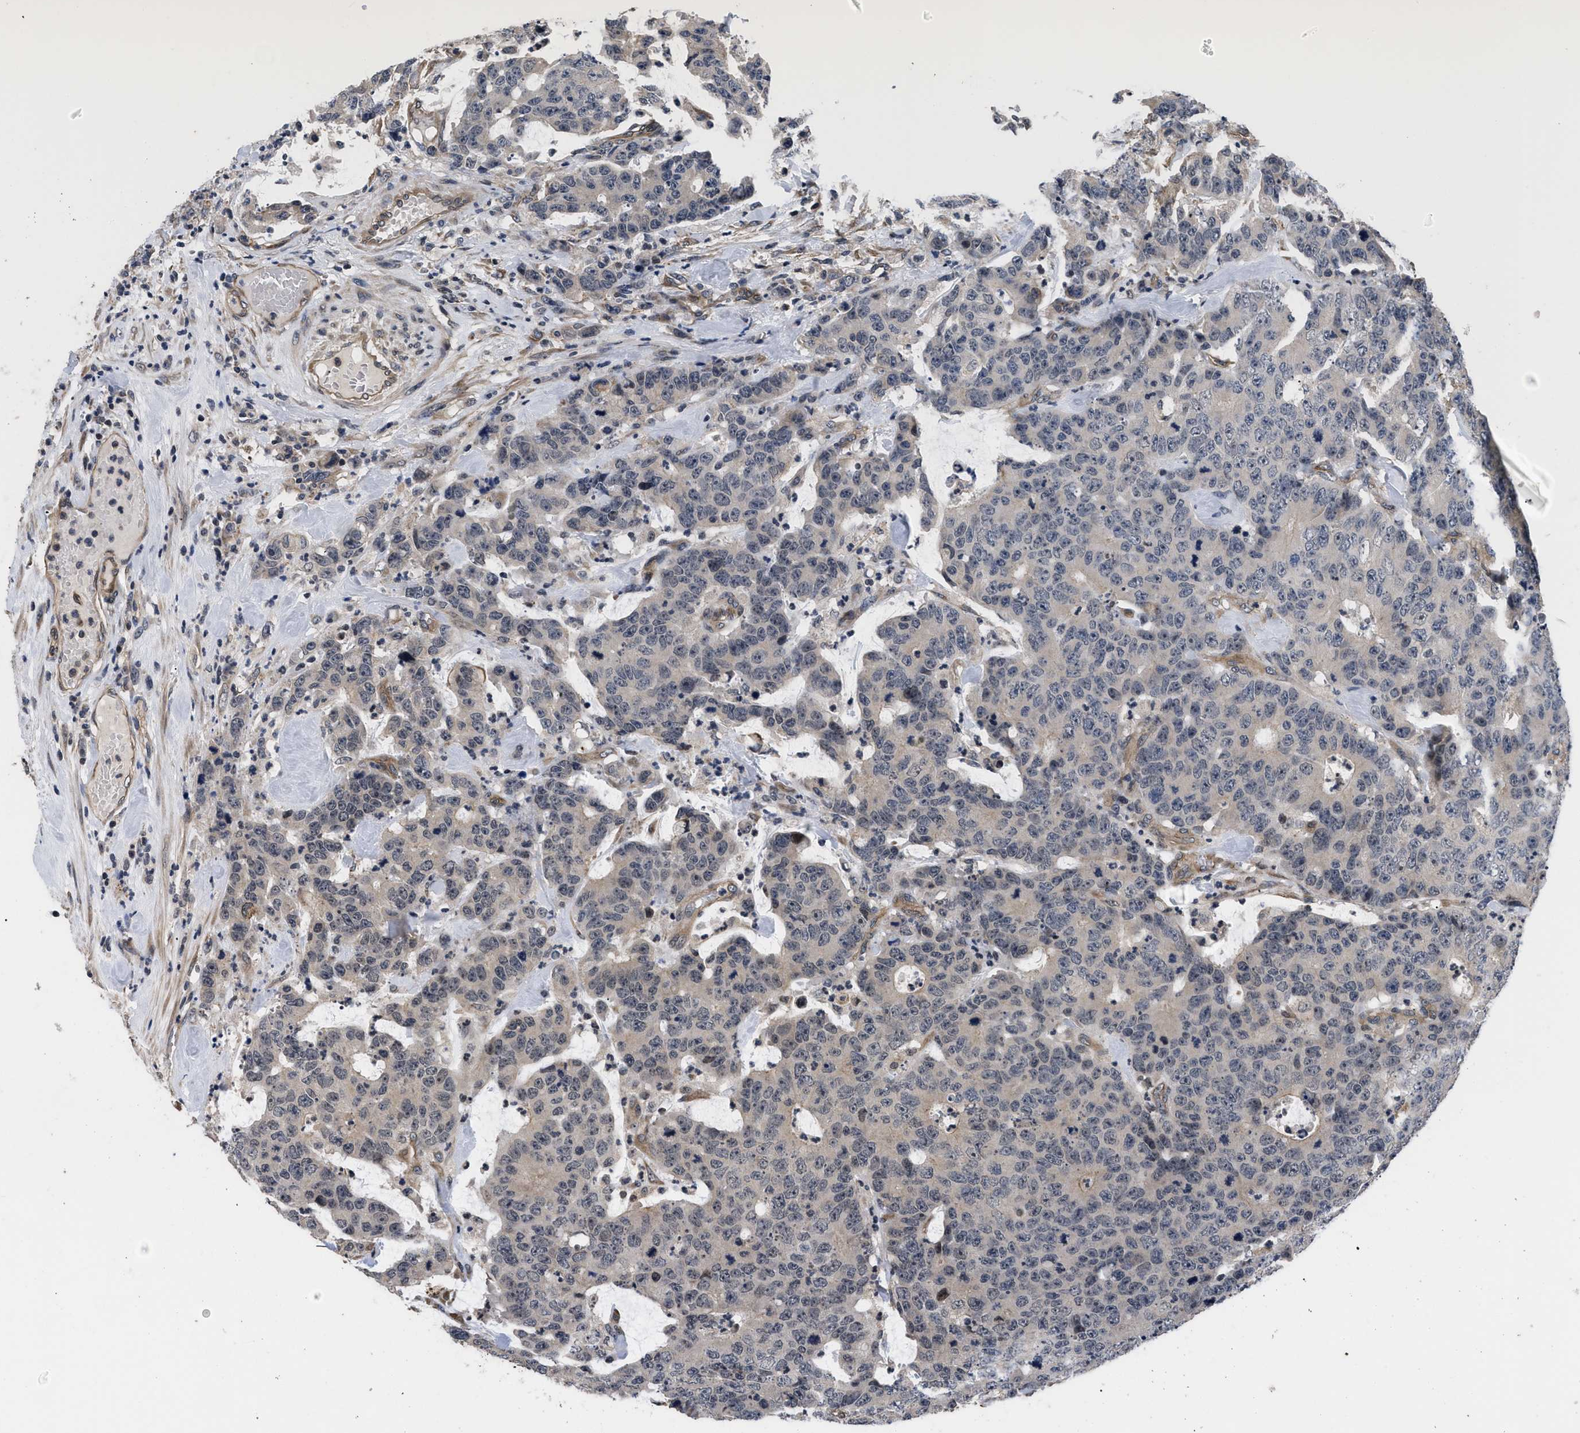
{"staining": {"intensity": "weak", "quantity": "25%-75%", "location": "cytoplasmic/membranous"}, "tissue": "colorectal cancer", "cell_type": "Tumor cells", "image_type": "cancer", "snomed": [{"axis": "morphology", "description": "Adenocarcinoma, NOS"}, {"axis": "topography", "description": "Colon"}], "caption": "Immunohistochemical staining of human colorectal cancer (adenocarcinoma) displays low levels of weak cytoplasmic/membranous protein expression in about 25%-75% of tumor cells. Ihc stains the protein in brown and the nuclei are stained blue.", "gene": "DNAJC14", "patient": {"sex": "female", "age": 86}}